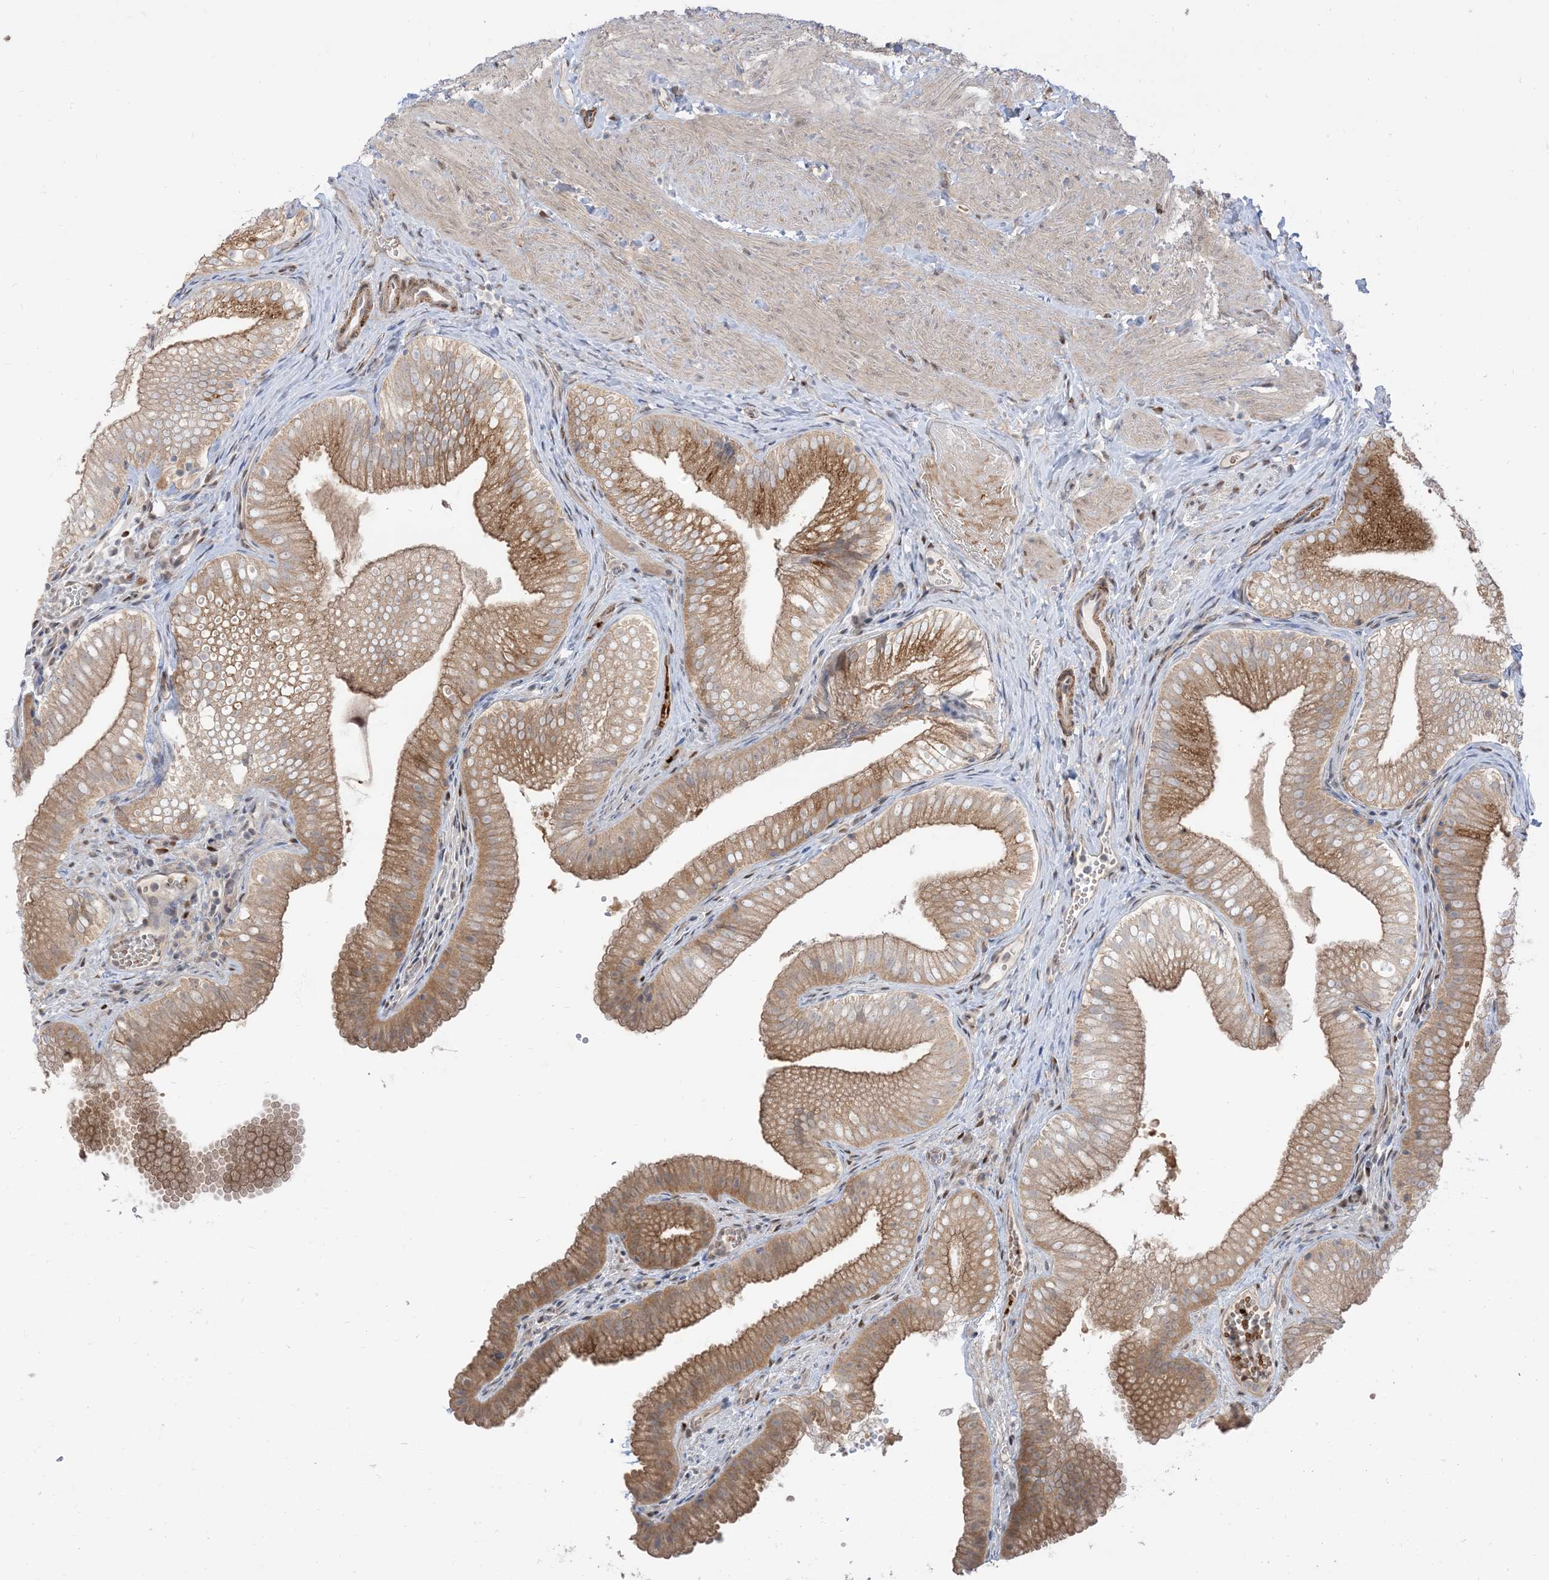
{"staining": {"intensity": "moderate", "quantity": ">75%", "location": "cytoplasmic/membranous"}, "tissue": "gallbladder", "cell_type": "Glandular cells", "image_type": "normal", "snomed": [{"axis": "morphology", "description": "Normal tissue, NOS"}, {"axis": "topography", "description": "Gallbladder"}], "caption": "Gallbladder stained with immunohistochemistry displays moderate cytoplasmic/membranous positivity in about >75% of glandular cells. The staining was performed using DAB to visualize the protein expression in brown, while the nuclei were stained in blue with hematoxylin (Magnification: 20x).", "gene": "RIN1", "patient": {"sex": "female", "age": 30}}